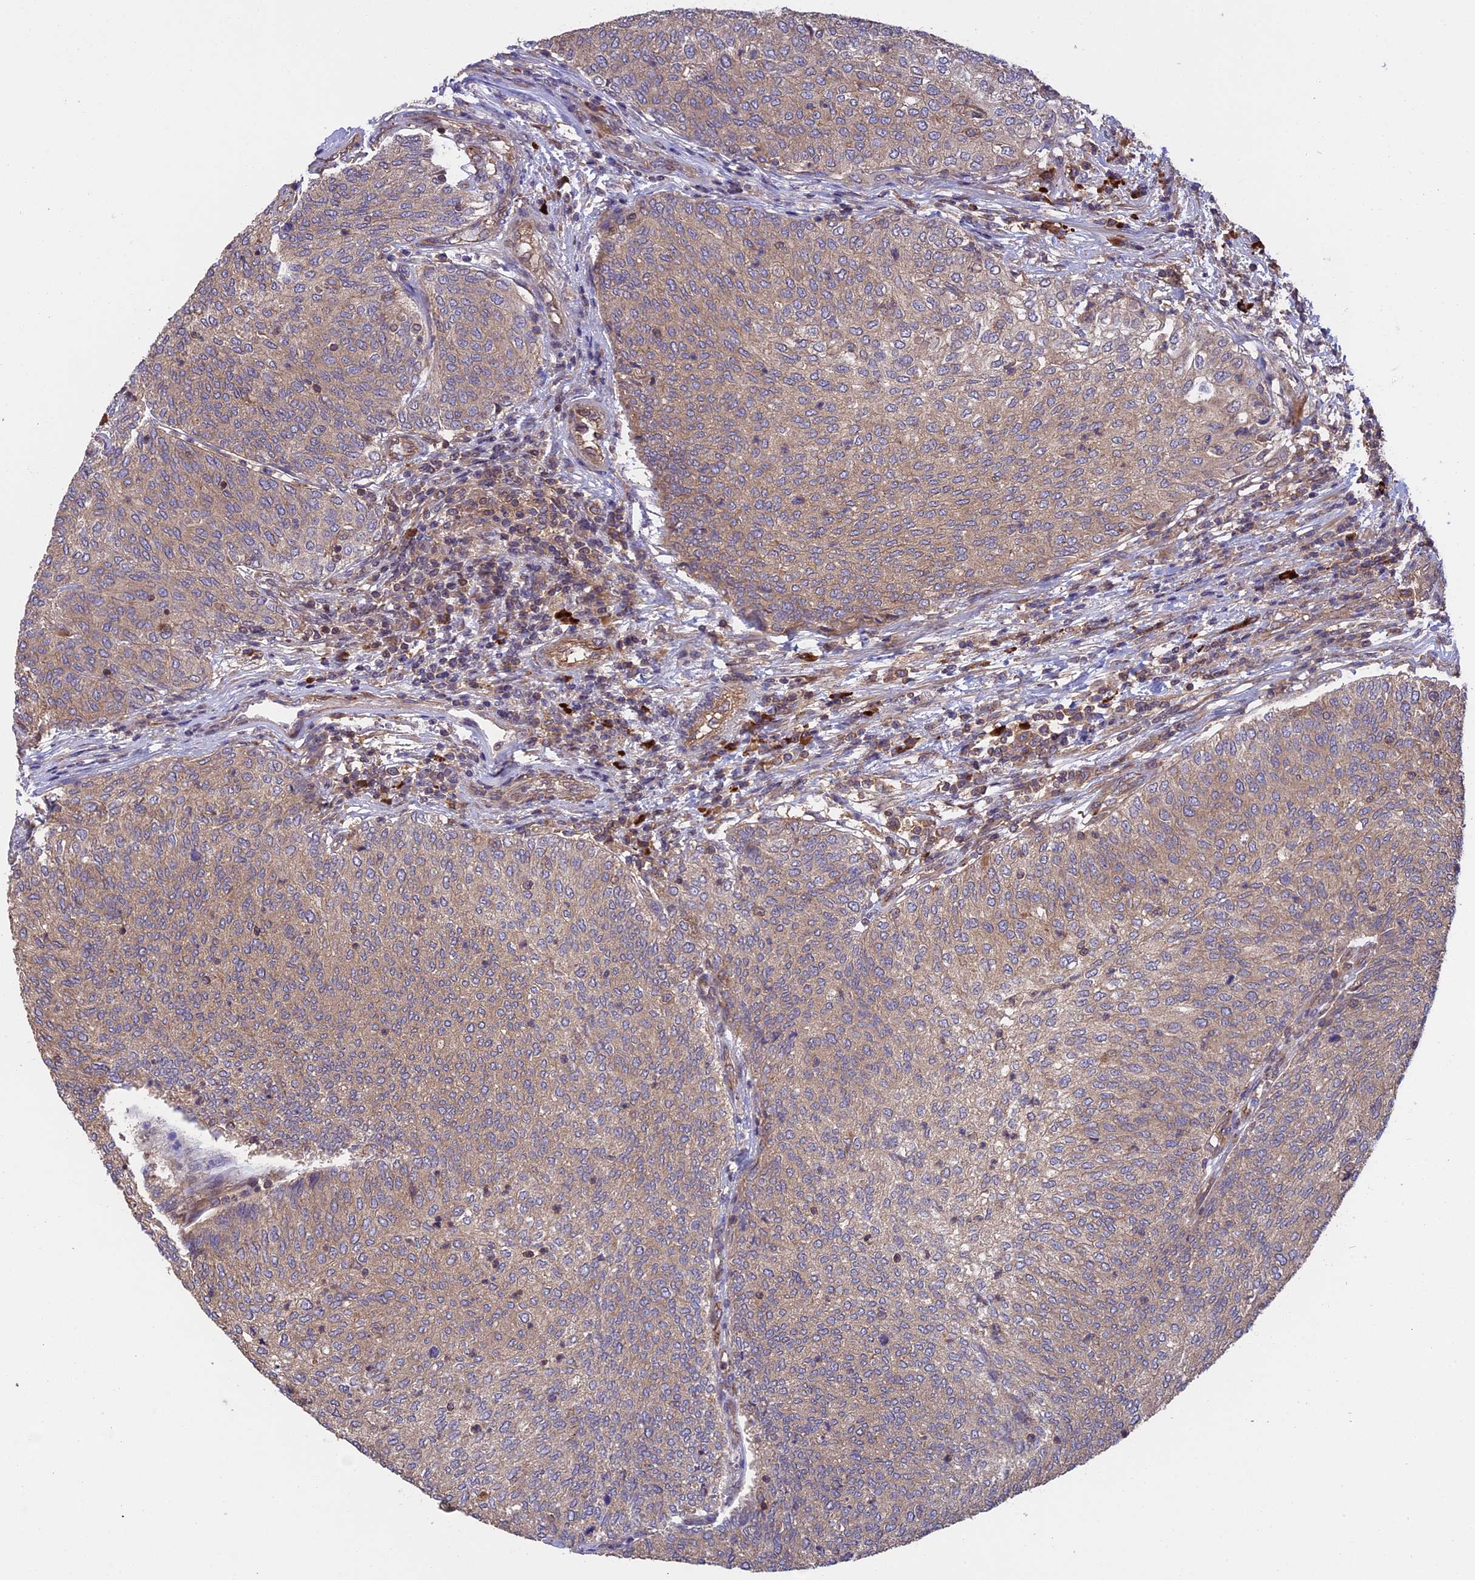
{"staining": {"intensity": "weak", "quantity": "25%-75%", "location": "cytoplasmic/membranous"}, "tissue": "urothelial cancer", "cell_type": "Tumor cells", "image_type": "cancer", "snomed": [{"axis": "morphology", "description": "Urothelial carcinoma, Low grade"}, {"axis": "topography", "description": "Urinary bladder"}], "caption": "A brown stain shows weak cytoplasmic/membranous positivity of a protein in urothelial cancer tumor cells. (Brightfield microscopy of DAB IHC at high magnification).", "gene": "GAS8", "patient": {"sex": "female", "age": 79}}